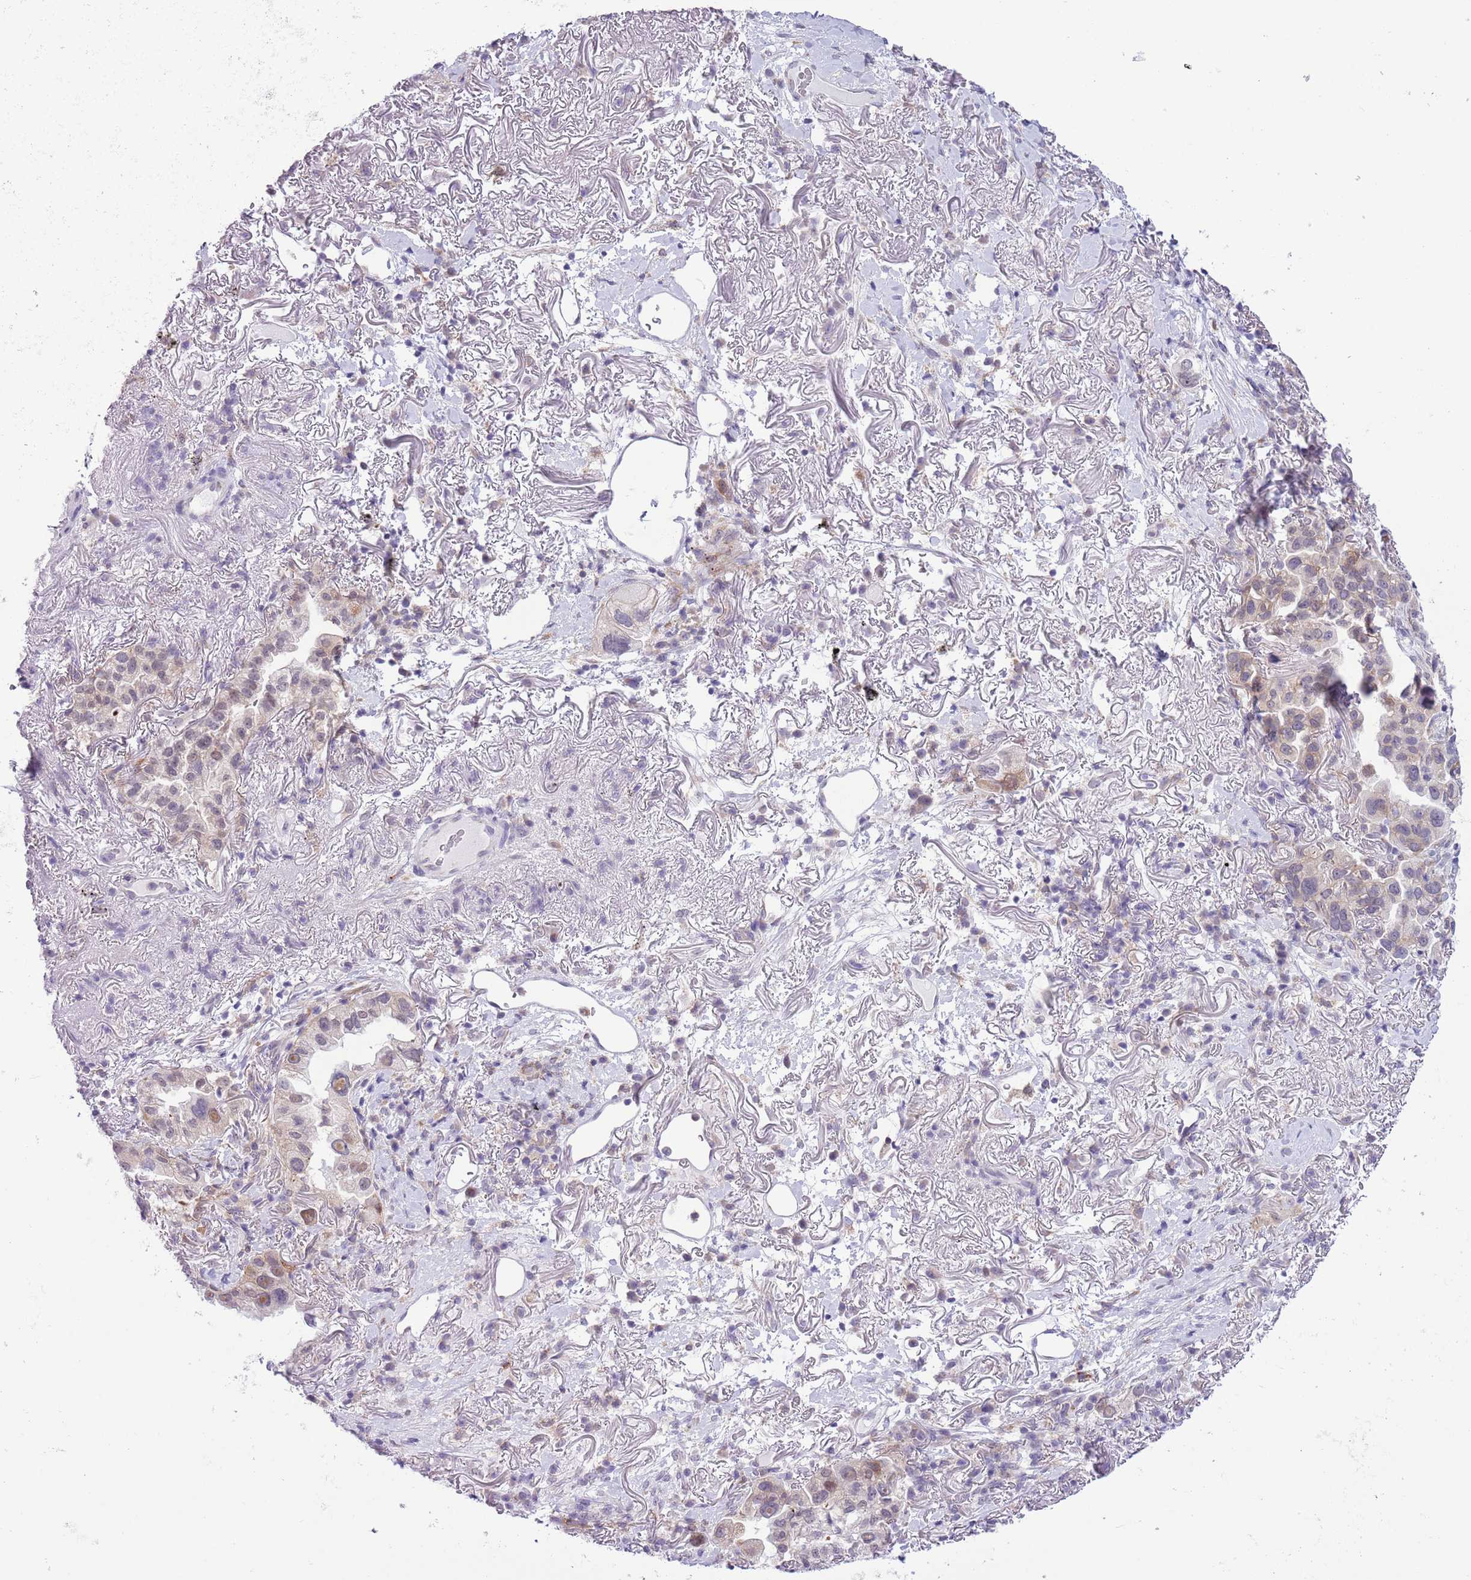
{"staining": {"intensity": "weak", "quantity": "<25%", "location": "cytoplasmic/membranous,nuclear"}, "tissue": "lung cancer", "cell_type": "Tumor cells", "image_type": "cancer", "snomed": [{"axis": "morphology", "description": "Adenocarcinoma, NOS"}, {"axis": "topography", "description": "Lung"}], "caption": "Tumor cells show no significant protein expression in lung adenocarcinoma.", "gene": "ZNF576", "patient": {"sex": "female", "age": 69}}